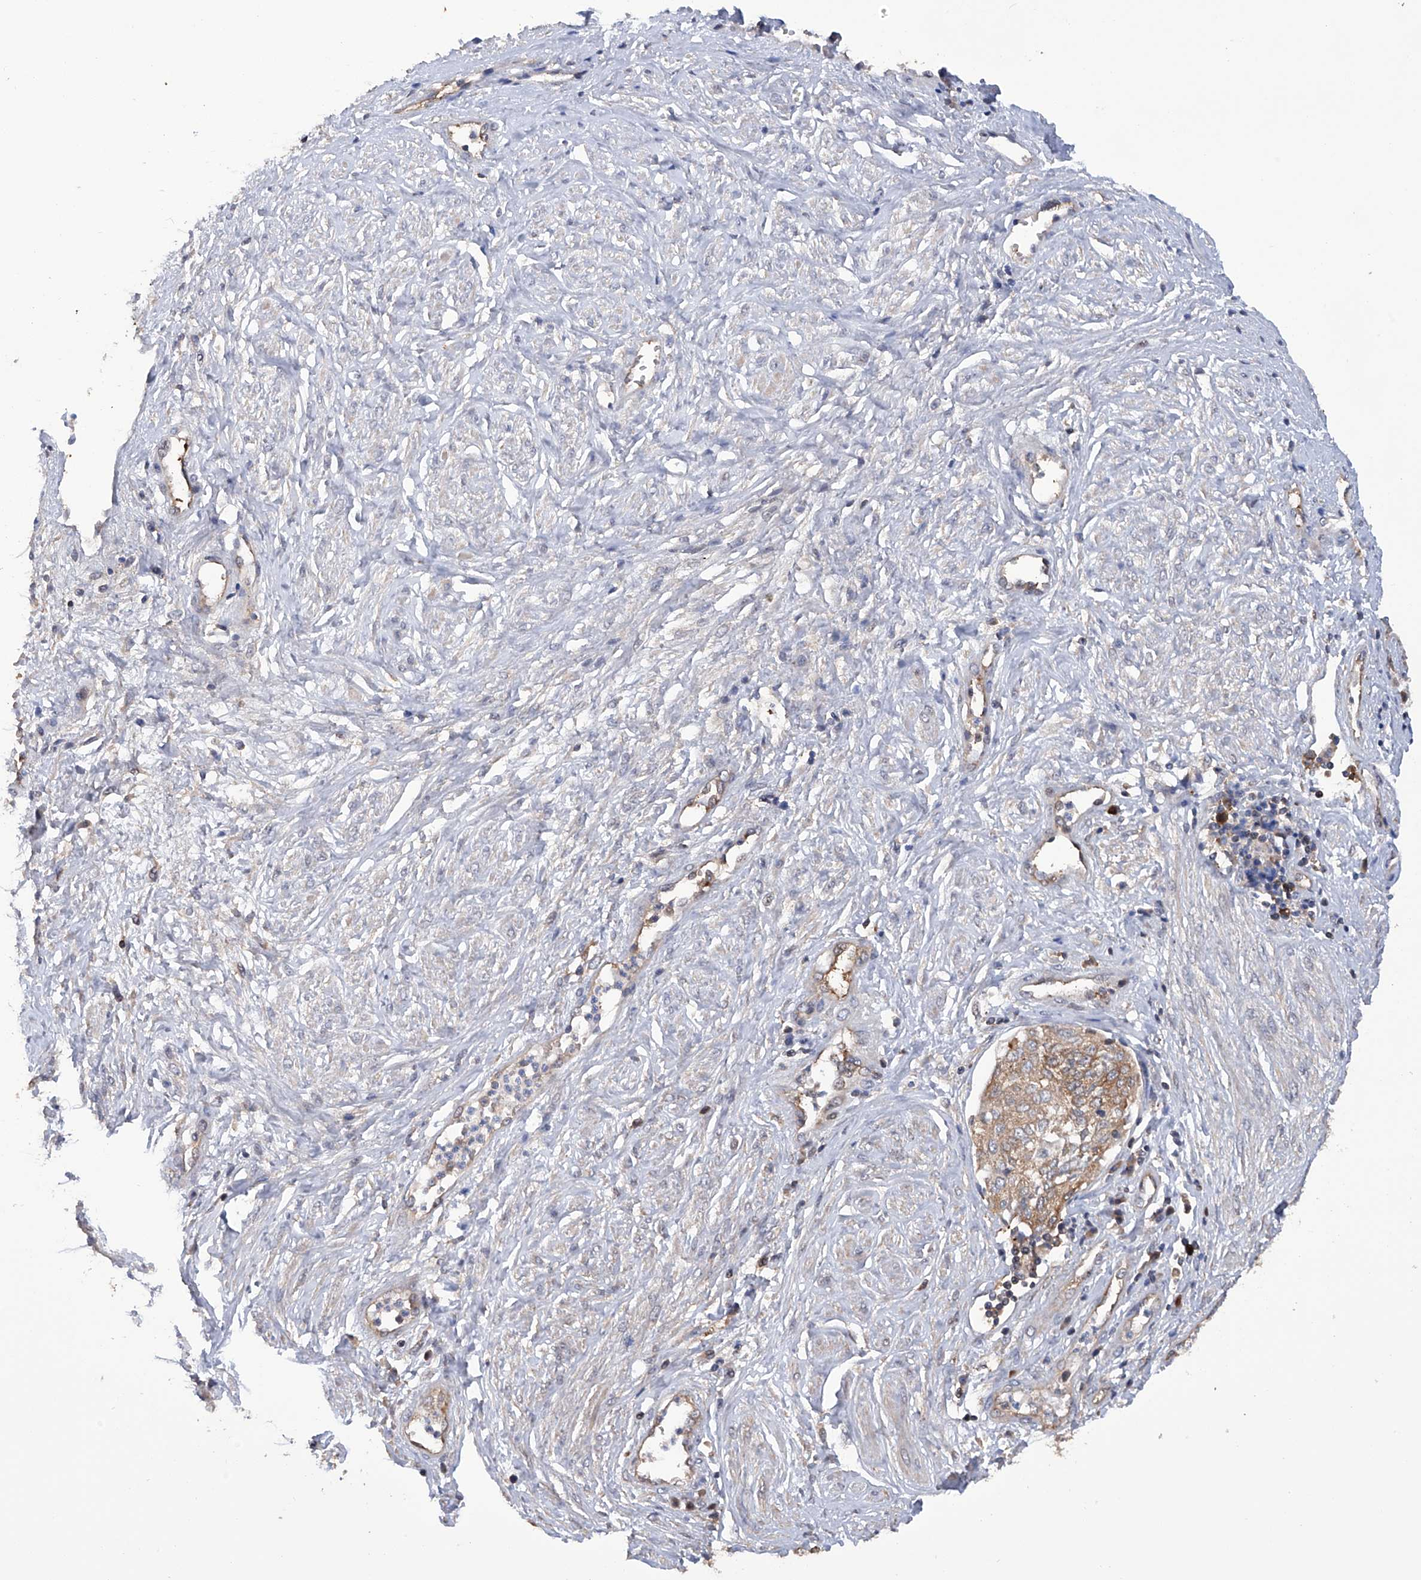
{"staining": {"intensity": "moderate", "quantity": ">75%", "location": "cytoplasmic/membranous"}, "tissue": "cervical cancer", "cell_type": "Tumor cells", "image_type": "cancer", "snomed": [{"axis": "morphology", "description": "Squamous cell carcinoma, NOS"}, {"axis": "topography", "description": "Cervix"}], "caption": "Moderate cytoplasmic/membranous protein staining is present in about >75% of tumor cells in squamous cell carcinoma (cervical).", "gene": "NUDT17", "patient": {"sex": "female", "age": 34}}